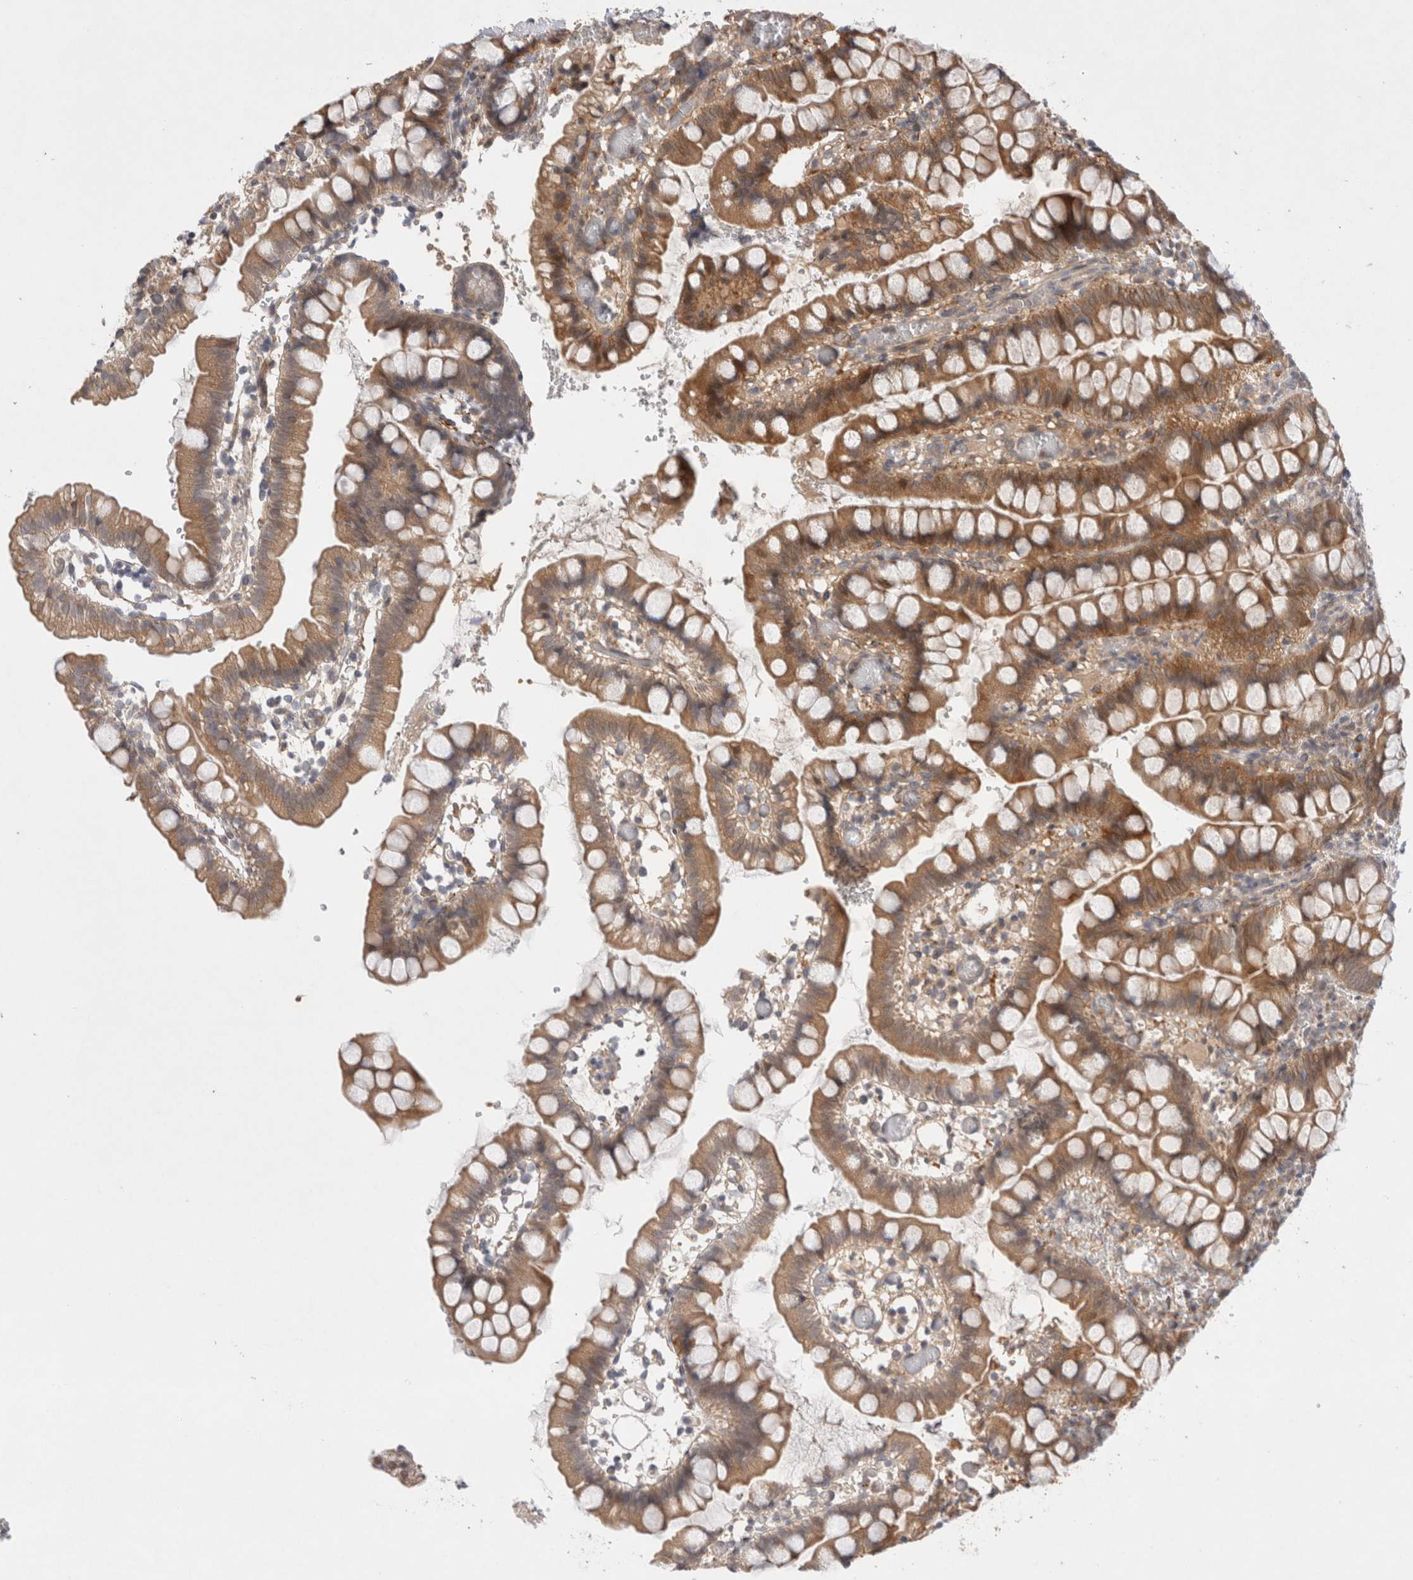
{"staining": {"intensity": "moderate", "quantity": ">75%", "location": "cytoplasmic/membranous"}, "tissue": "small intestine", "cell_type": "Glandular cells", "image_type": "normal", "snomed": [{"axis": "morphology", "description": "Normal tissue, NOS"}, {"axis": "morphology", "description": "Developmental malformation"}, {"axis": "topography", "description": "Small intestine"}], "caption": "A medium amount of moderate cytoplasmic/membranous staining is present in approximately >75% of glandular cells in normal small intestine.", "gene": "GSDMB", "patient": {"sex": "male"}}